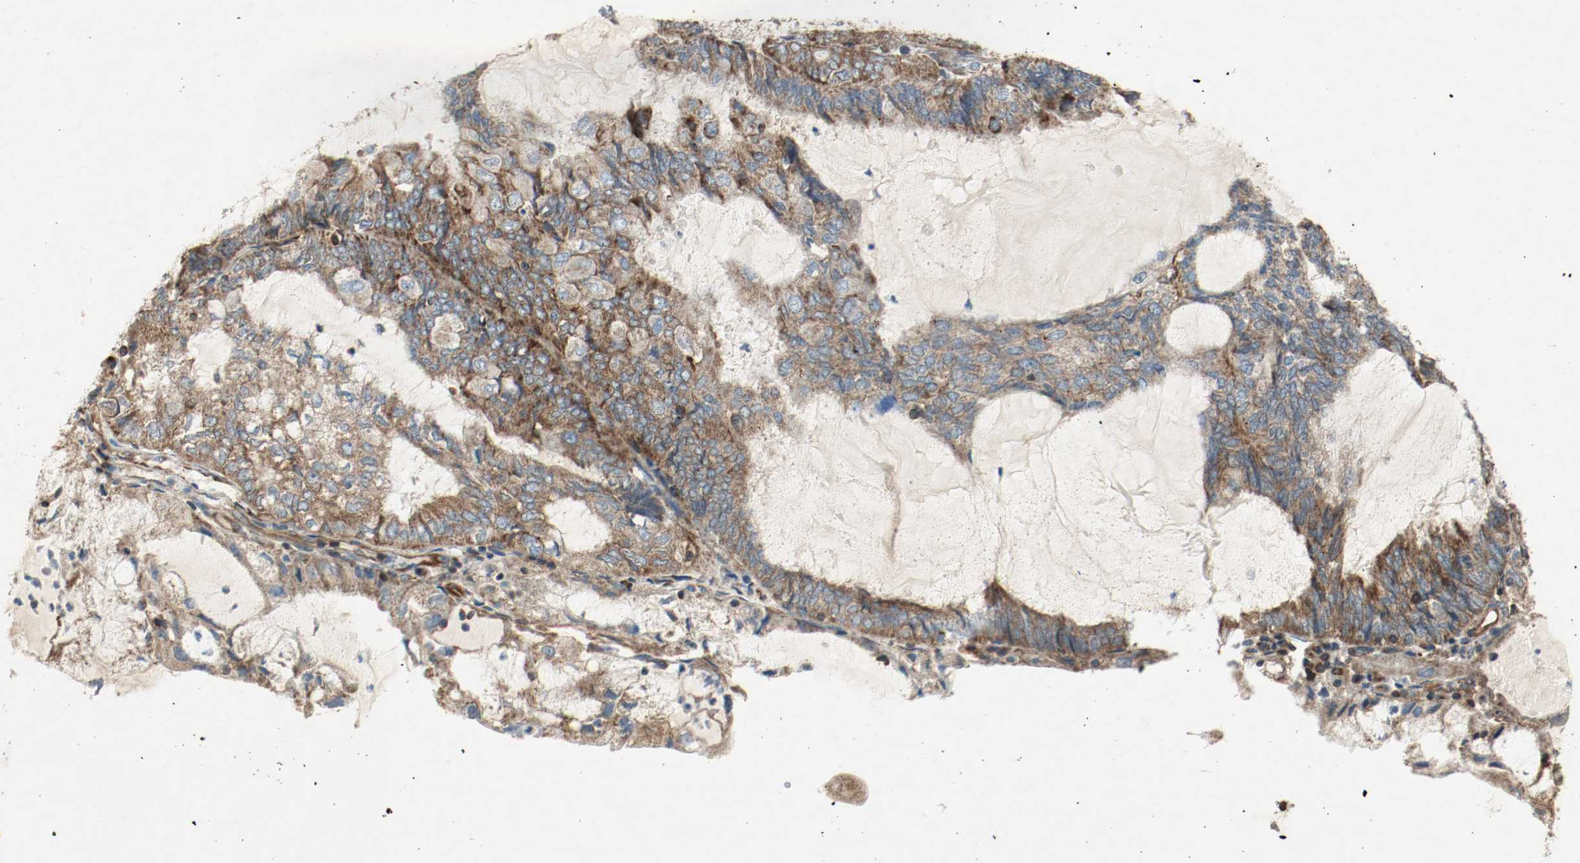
{"staining": {"intensity": "strong", "quantity": ">75%", "location": "cytoplasmic/membranous"}, "tissue": "endometrial cancer", "cell_type": "Tumor cells", "image_type": "cancer", "snomed": [{"axis": "morphology", "description": "Adenocarcinoma, NOS"}, {"axis": "topography", "description": "Endometrium"}], "caption": "An immunohistochemistry image of tumor tissue is shown. Protein staining in brown highlights strong cytoplasmic/membranous positivity in endometrial adenocarcinoma within tumor cells.", "gene": "PLCG1", "patient": {"sex": "female", "age": 81}}